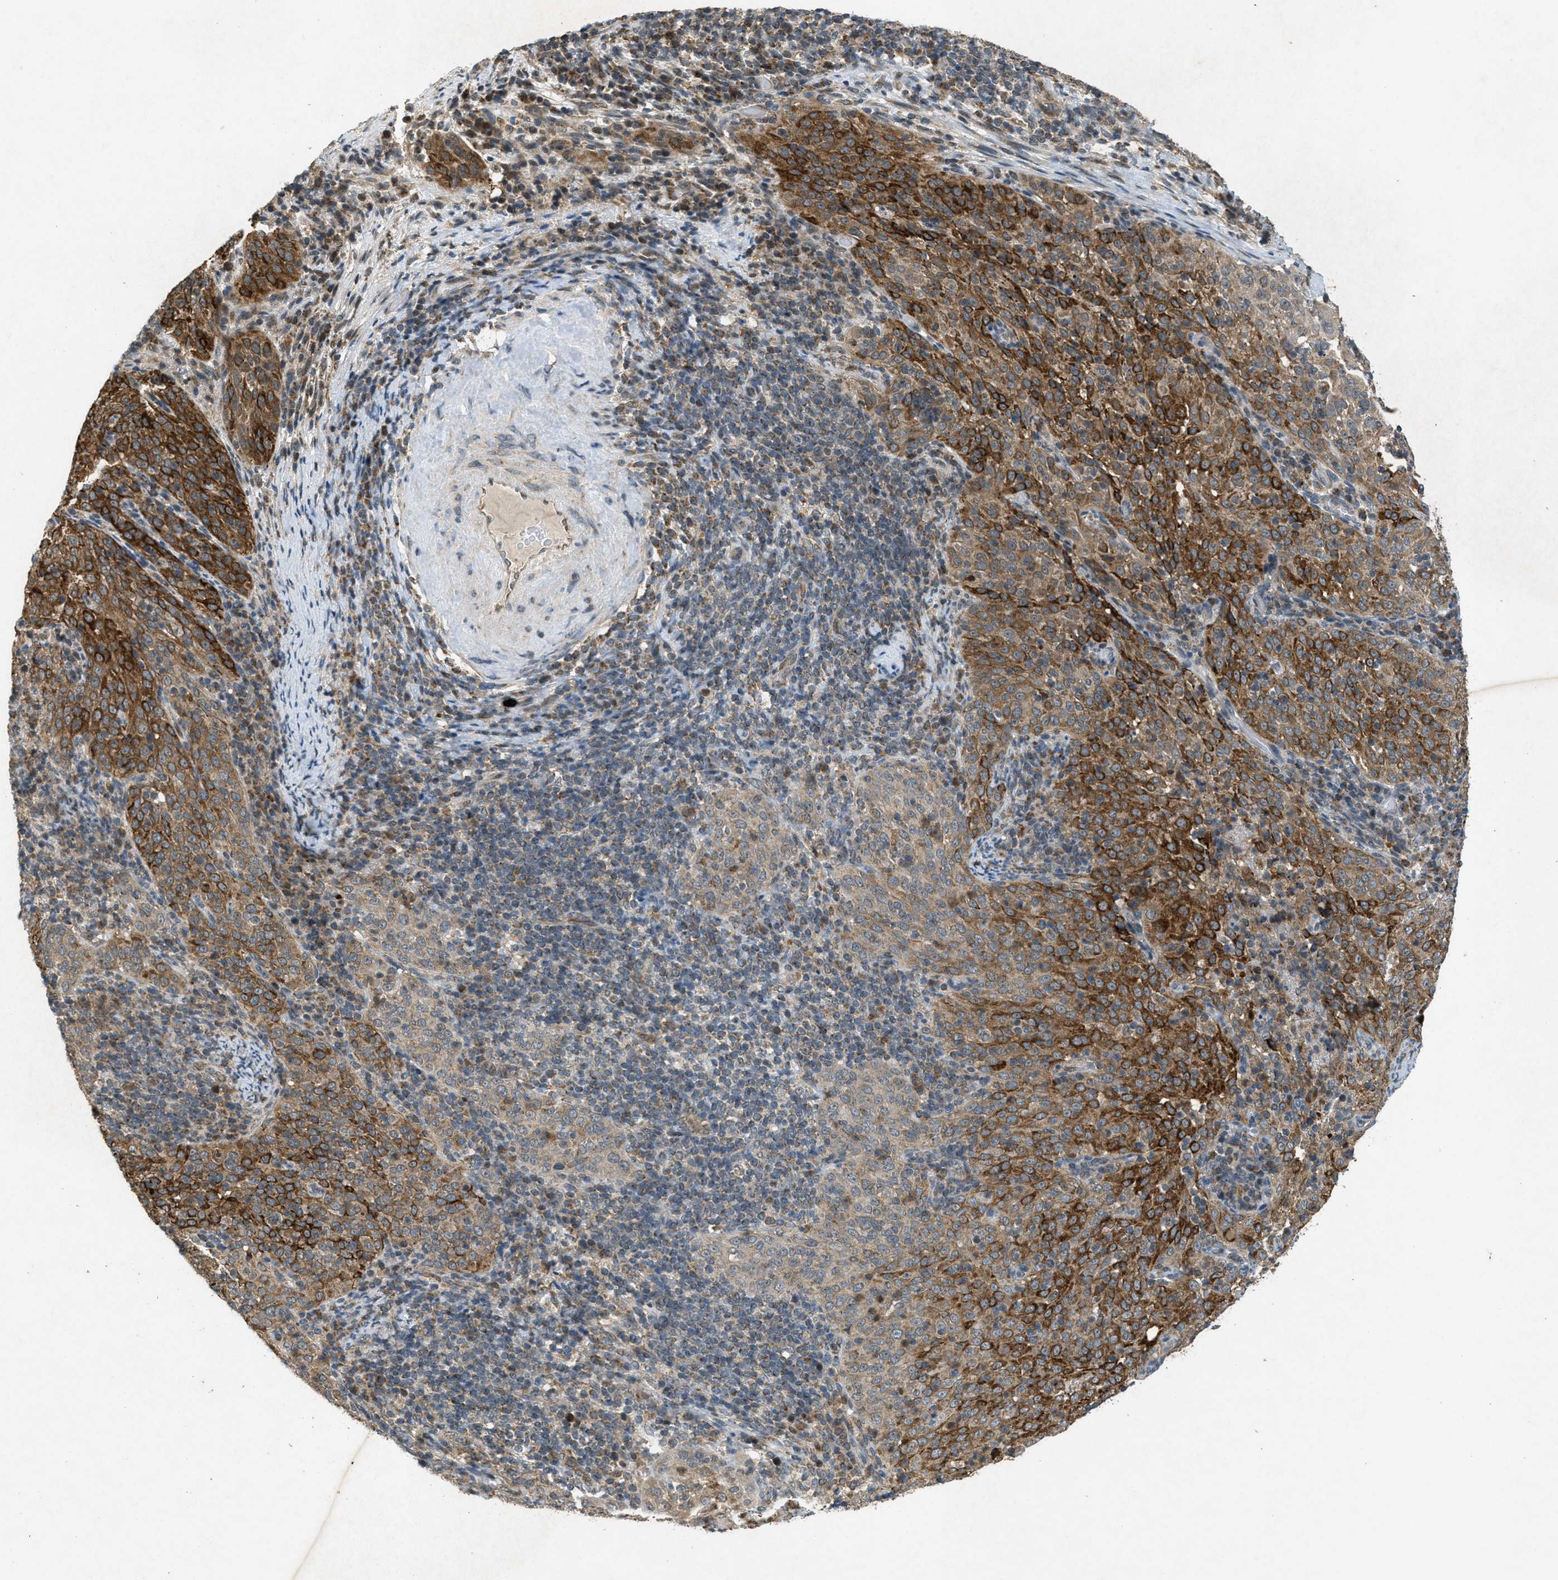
{"staining": {"intensity": "strong", "quantity": ">75%", "location": "cytoplasmic/membranous"}, "tissue": "cervical cancer", "cell_type": "Tumor cells", "image_type": "cancer", "snomed": [{"axis": "morphology", "description": "Squamous cell carcinoma, NOS"}, {"axis": "topography", "description": "Cervix"}], "caption": "A histopathology image showing strong cytoplasmic/membranous expression in approximately >75% of tumor cells in cervical cancer, as visualized by brown immunohistochemical staining.", "gene": "PPP1R15A", "patient": {"sex": "female", "age": 51}}